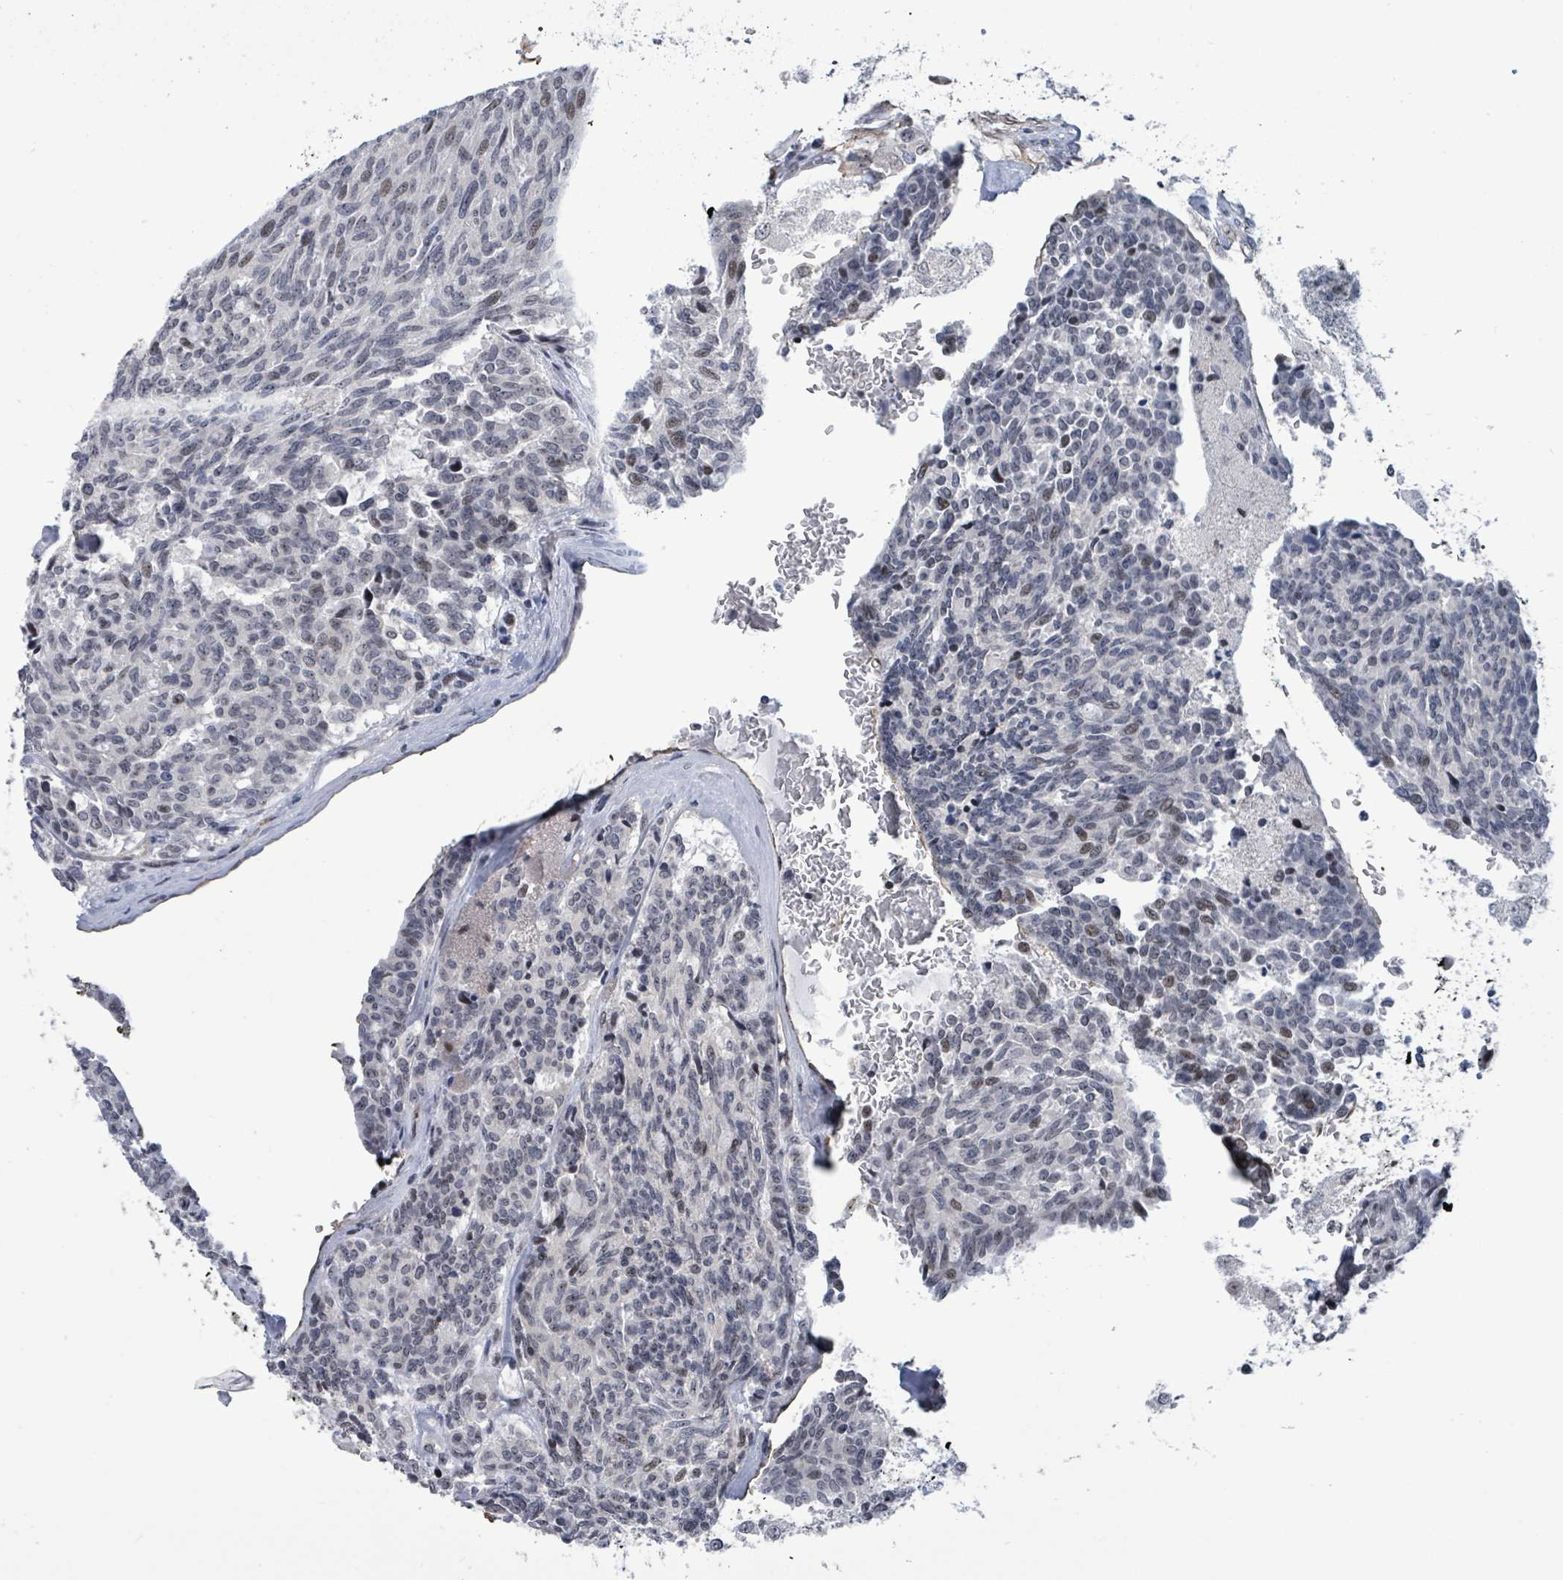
{"staining": {"intensity": "weak", "quantity": "<25%", "location": "nuclear"}, "tissue": "carcinoid", "cell_type": "Tumor cells", "image_type": "cancer", "snomed": [{"axis": "morphology", "description": "Carcinoid, malignant, NOS"}, {"axis": "topography", "description": "Pancreas"}], "caption": "High magnification brightfield microscopy of carcinoid (malignant) stained with DAB (3,3'-diaminobenzidine) (brown) and counterstained with hematoxylin (blue): tumor cells show no significant staining. (DAB IHC with hematoxylin counter stain).", "gene": "RRN3", "patient": {"sex": "female", "age": 54}}